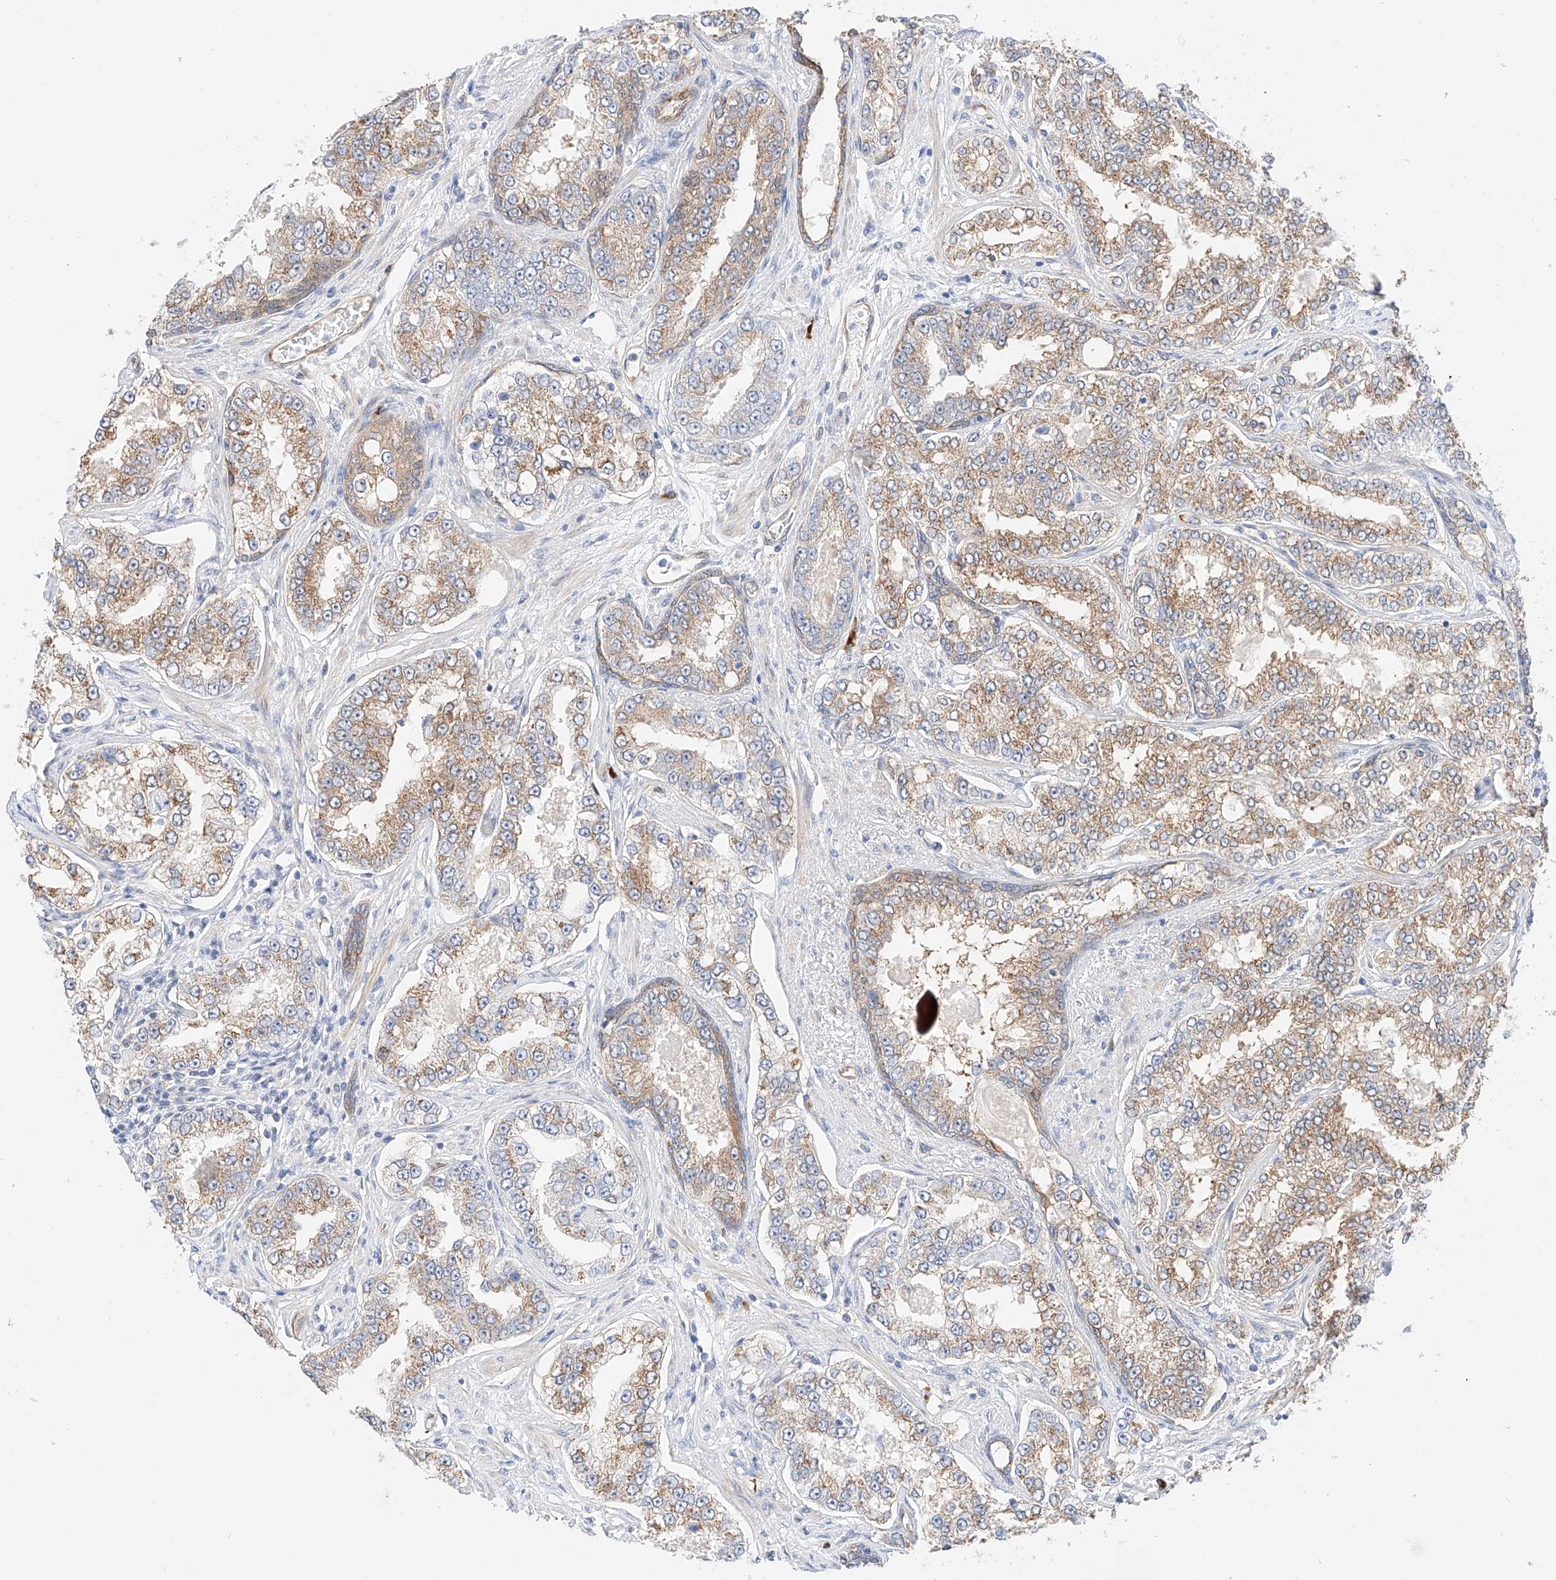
{"staining": {"intensity": "moderate", "quantity": ">75%", "location": "cytoplasmic/membranous"}, "tissue": "prostate cancer", "cell_type": "Tumor cells", "image_type": "cancer", "snomed": [{"axis": "morphology", "description": "Normal tissue, NOS"}, {"axis": "morphology", "description": "Adenocarcinoma, High grade"}, {"axis": "topography", "description": "Prostate"}], "caption": "Immunohistochemistry (IHC) histopathology image of prostate cancer stained for a protein (brown), which shows medium levels of moderate cytoplasmic/membranous staining in about >75% of tumor cells.", "gene": "CARMIL1", "patient": {"sex": "male", "age": 83}}